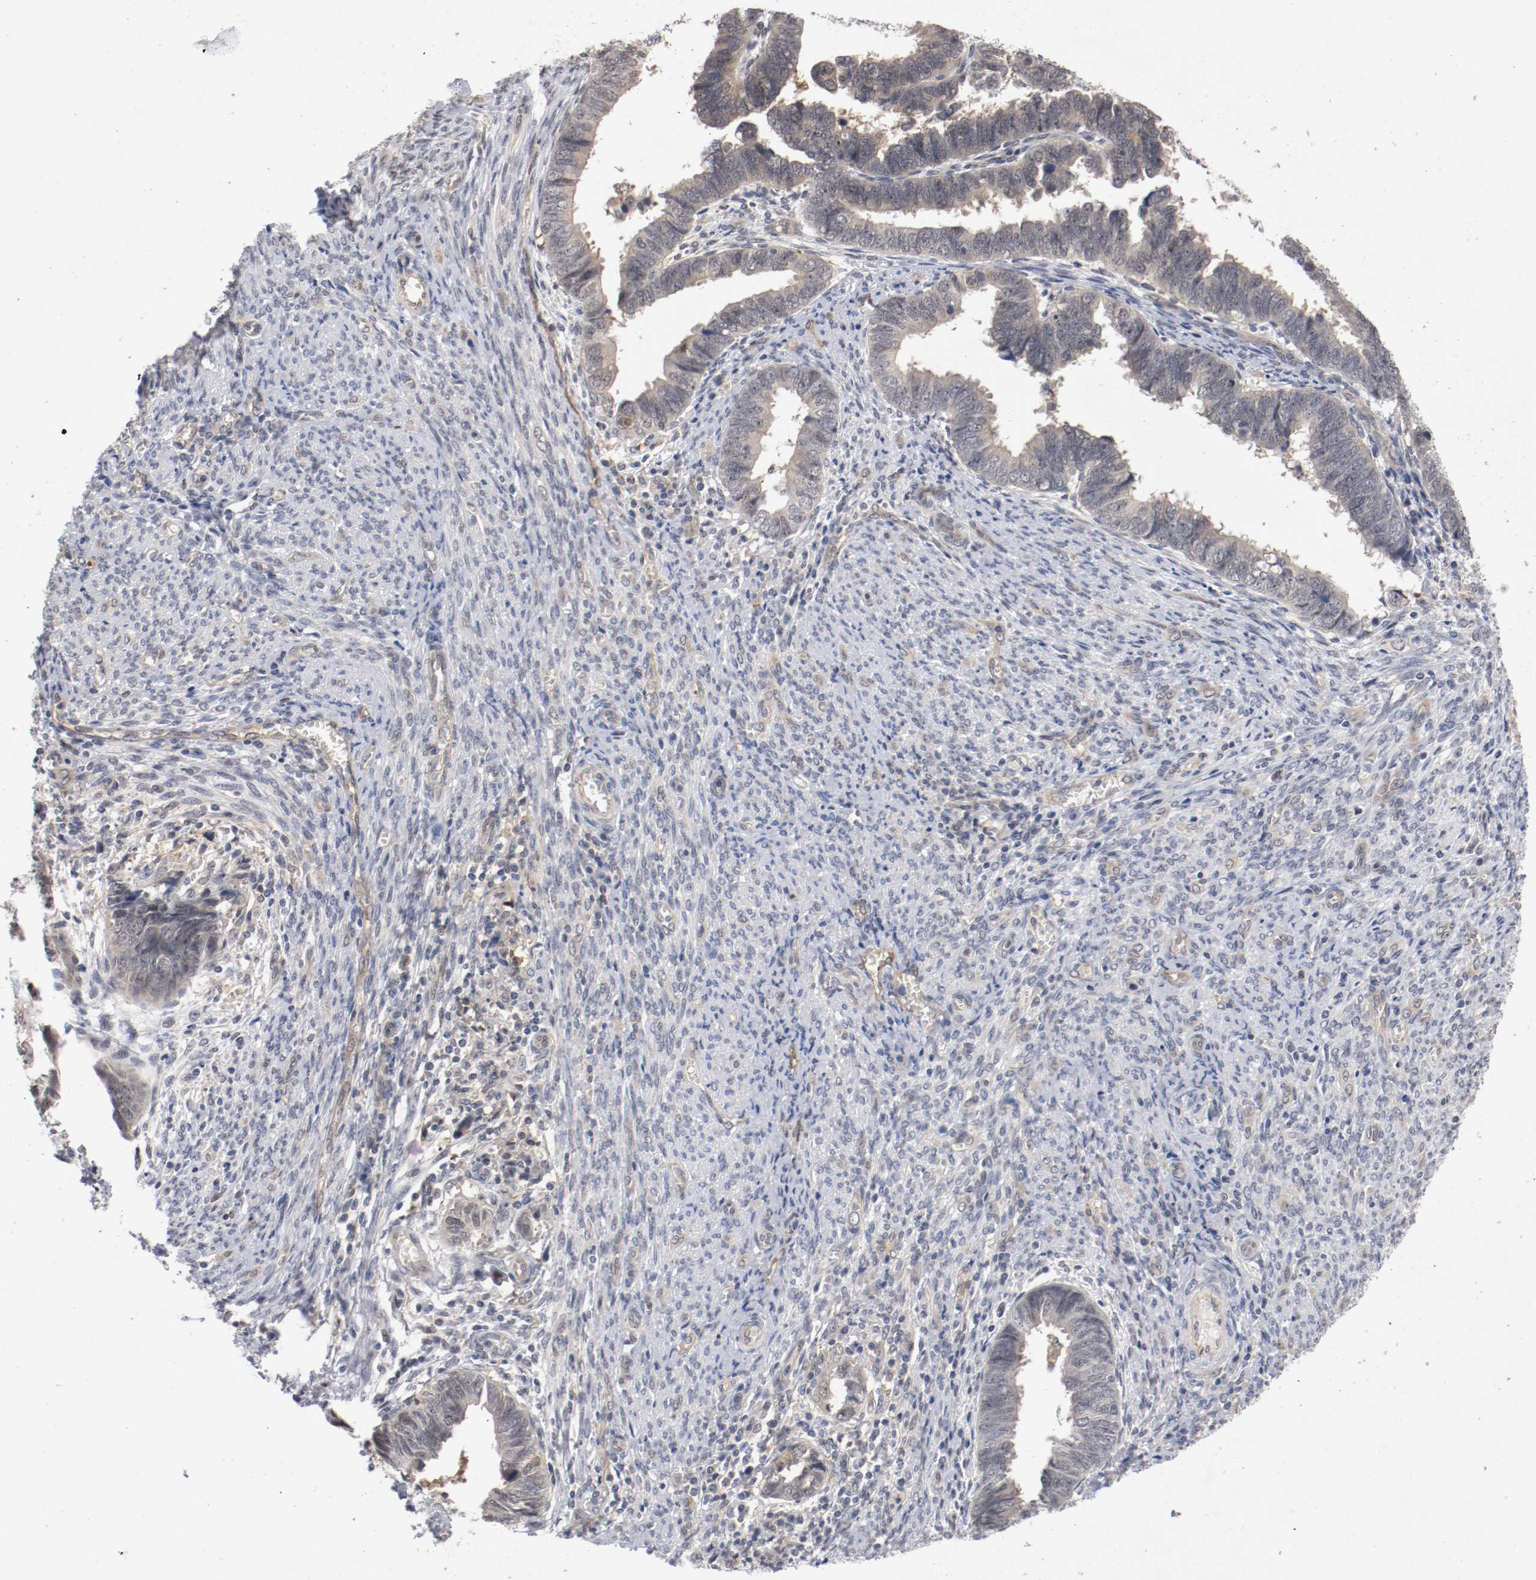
{"staining": {"intensity": "weak", "quantity": "<25%", "location": "cytoplasmic/membranous"}, "tissue": "endometrial cancer", "cell_type": "Tumor cells", "image_type": "cancer", "snomed": [{"axis": "morphology", "description": "Adenocarcinoma, NOS"}, {"axis": "topography", "description": "Endometrium"}], "caption": "Tumor cells are negative for protein expression in human endometrial adenocarcinoma. The staining is performed using DAB brown chromogen with nuclei counter-stained in using hematoxylin.", "gene": "RBM23", "patient": {"sex": "female", "age": 75}}